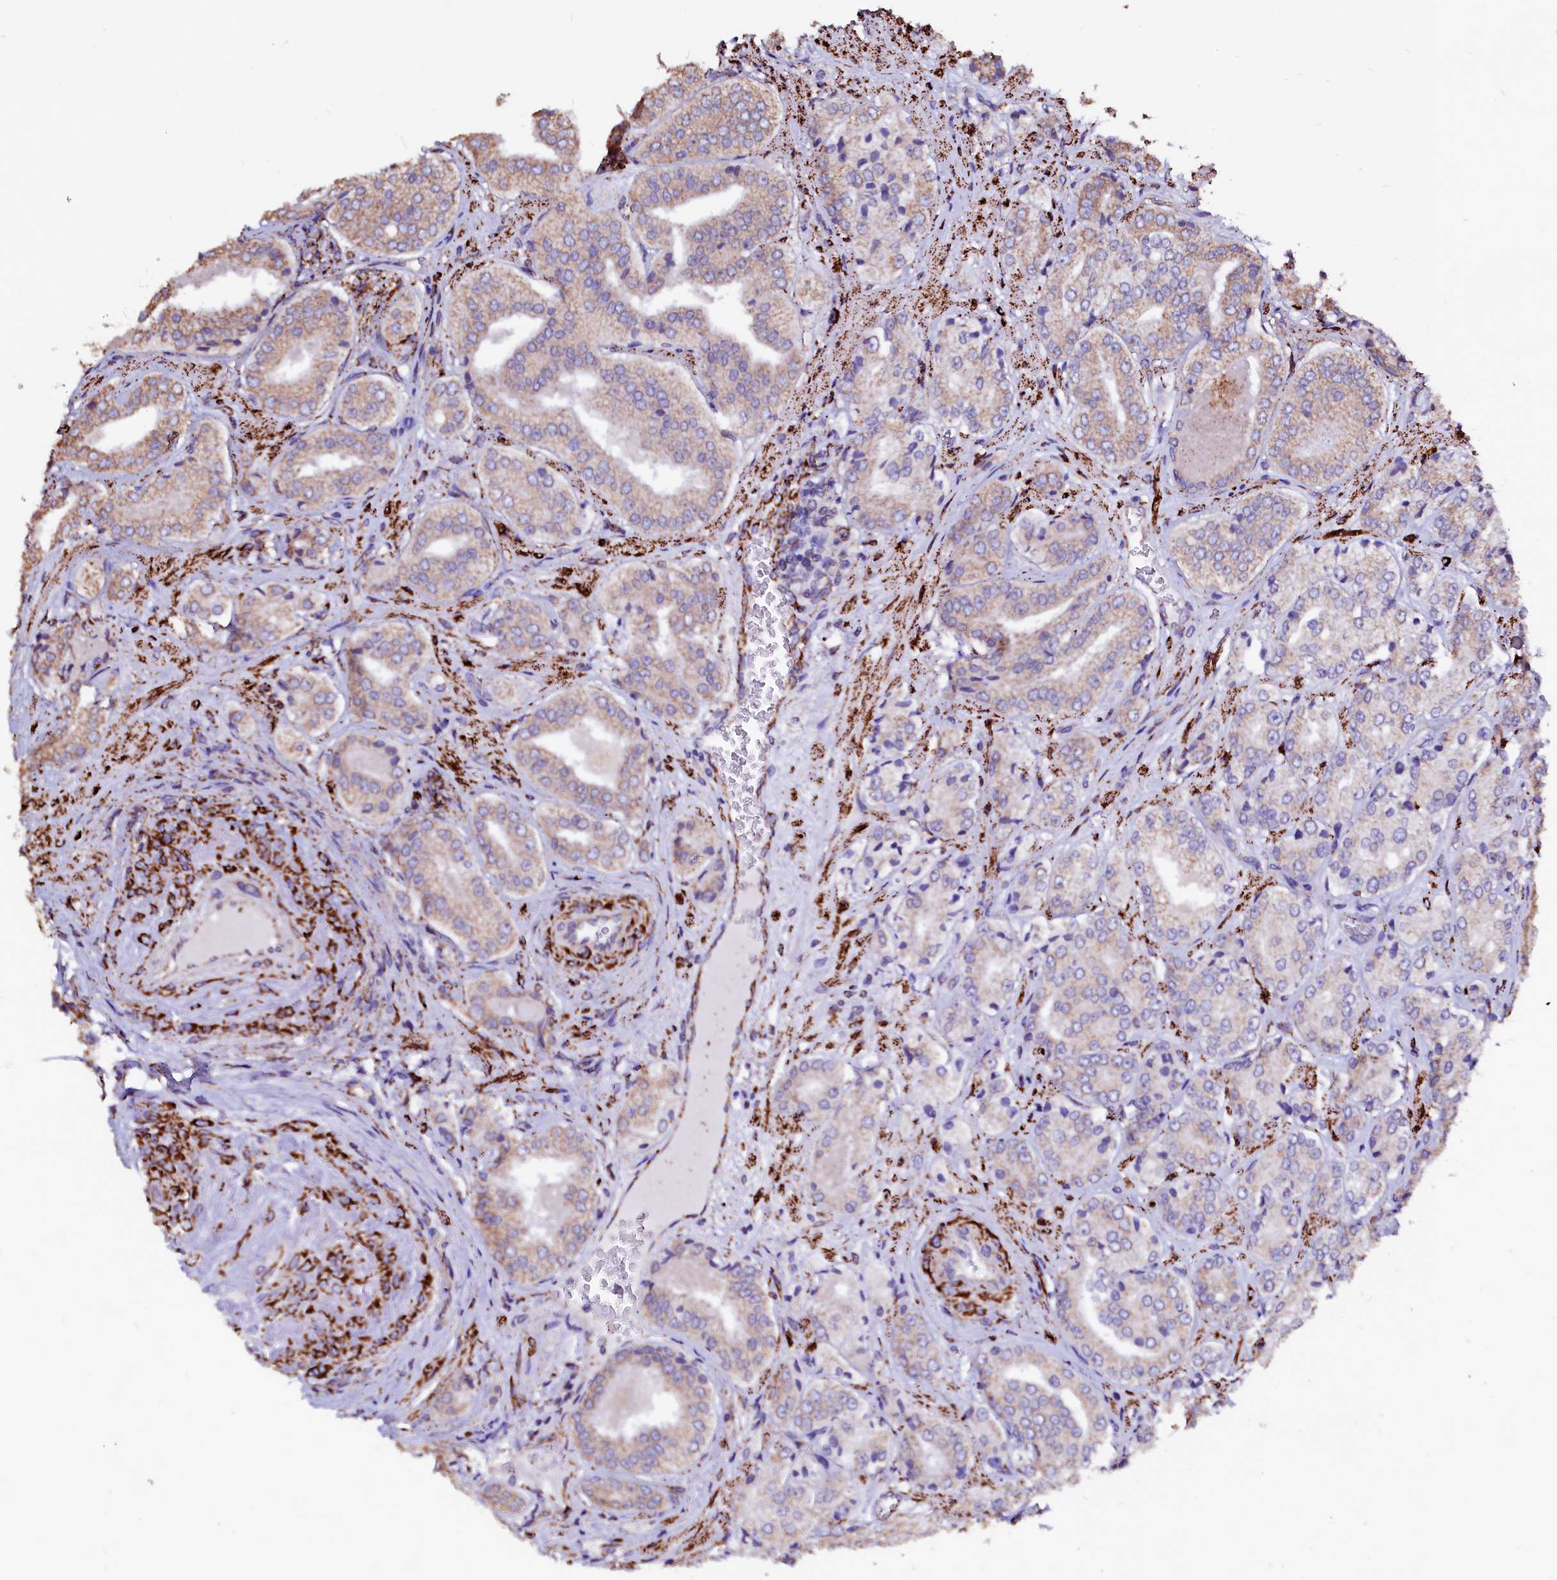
{"staining": {"intensity": "moderate", "quantity": "25%-75%", "location": "cytoplasmic/membranous"}, "tissue": "prostate cancer", "cell_type": "Tumor cells", "image_type": "cancer", "snomed": [{"axis": "morphology", "description": "Adenocarcinoma, High grade"}, {"axis": "topography", "description": "Prostate"}], "caption": "DAB (3,3'-diaminobenzidine) immunohistochemical staining of human prostate cancer demonstrates moderate cytoplasmic/membranous protein expression in approximately 25%-75% of tumor cells.", "gene": "MAOB", "patient": {"sex": "male", "age": 71}}